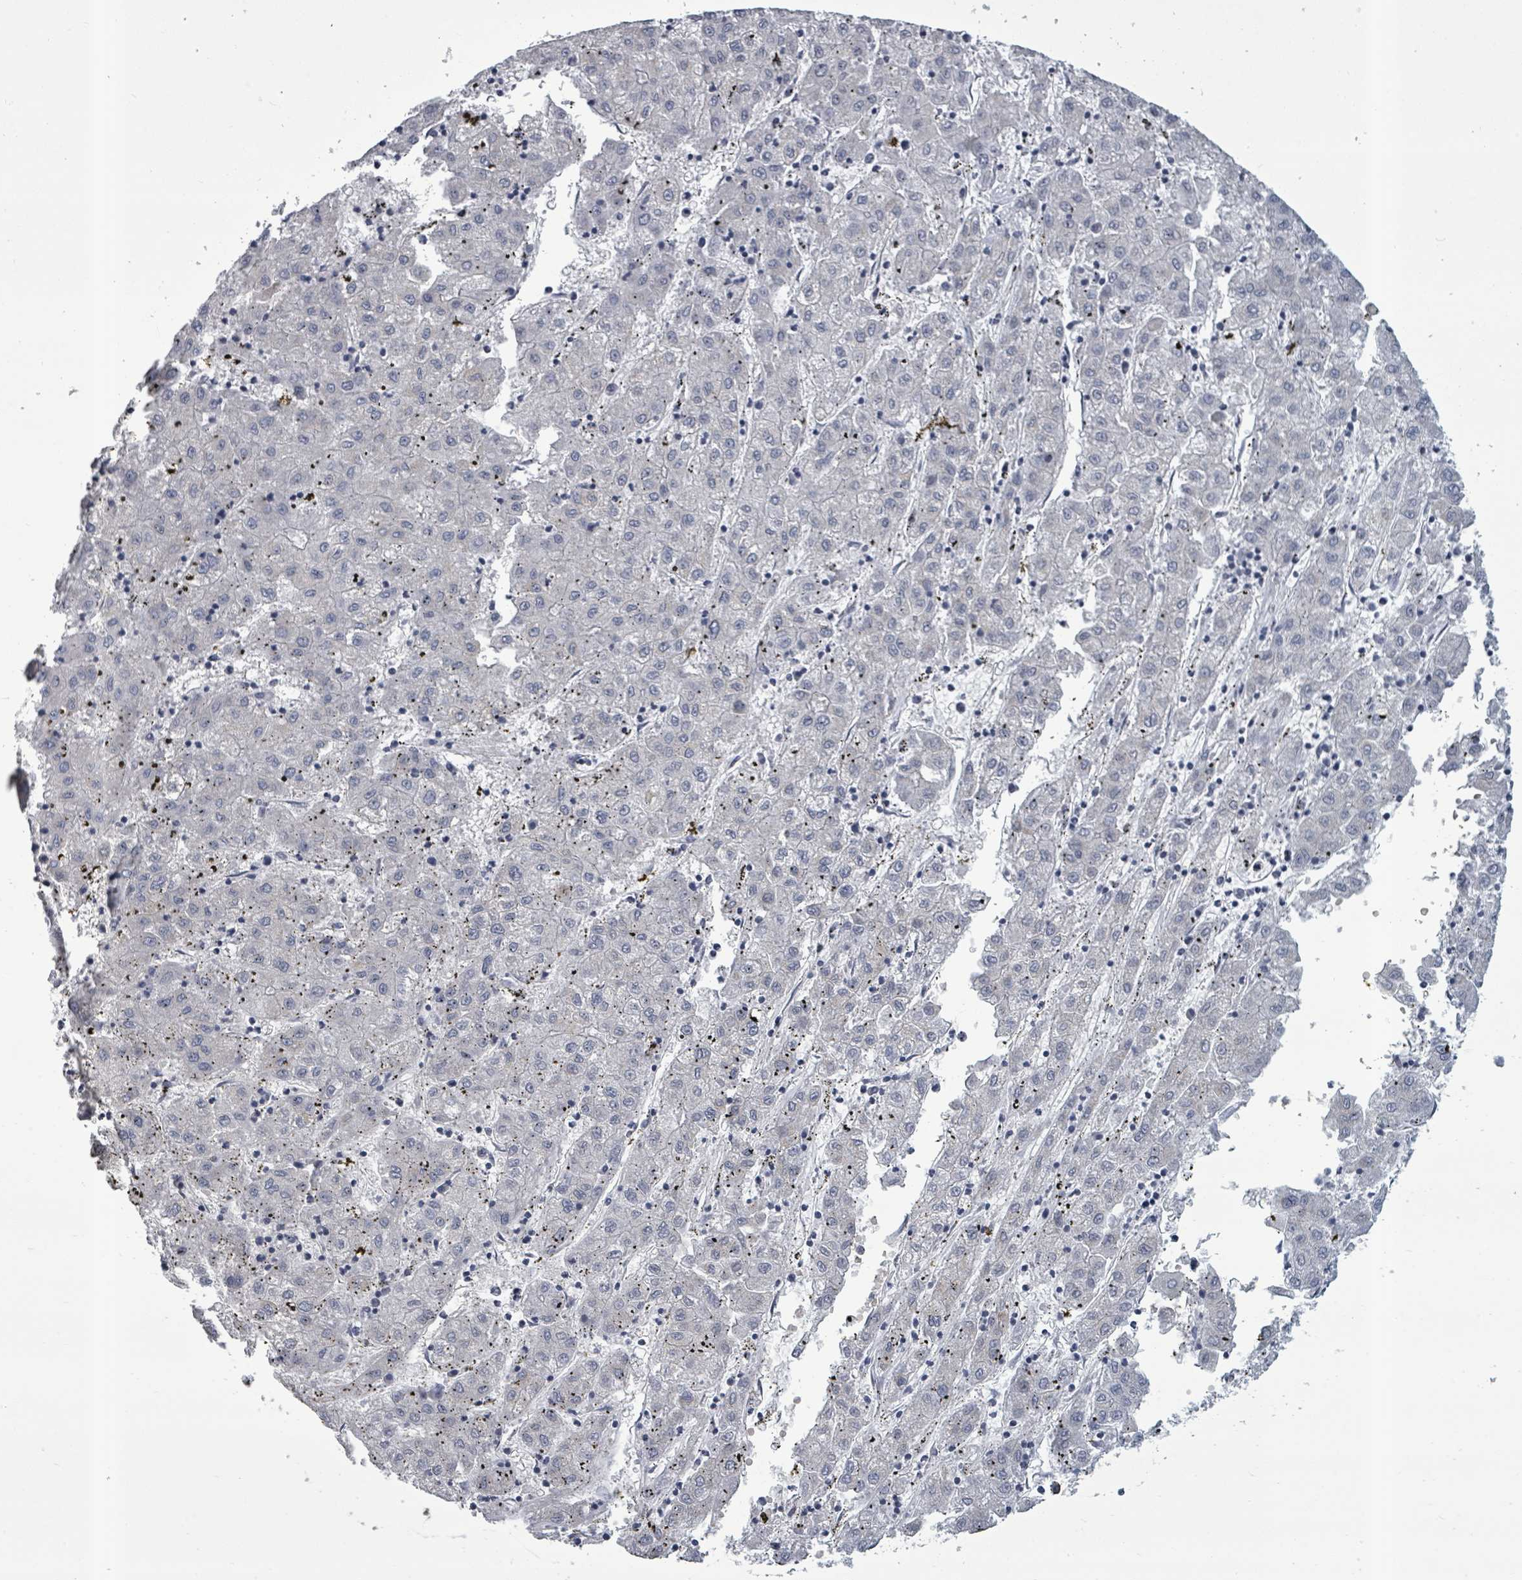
{"staining": {"intensity": "negative", "quantity": "none", "location": "none"}, "tissue": "liver cancer", "cell_type": "Tumor cells", "image_type": "cancer", "snomed": [{"axis": "morphology", "description": "Carcinoma, Hepatocellular, NOS"}, {"axis": "topography", "description": "Liver"}], "caption": "Hepatocellular carcinoma (liver) was stained to show a protein in brown. There is no significant expression in tumor cells.", "gene": "PTPN20", "patient": {"sex": "male", "age": 72}}